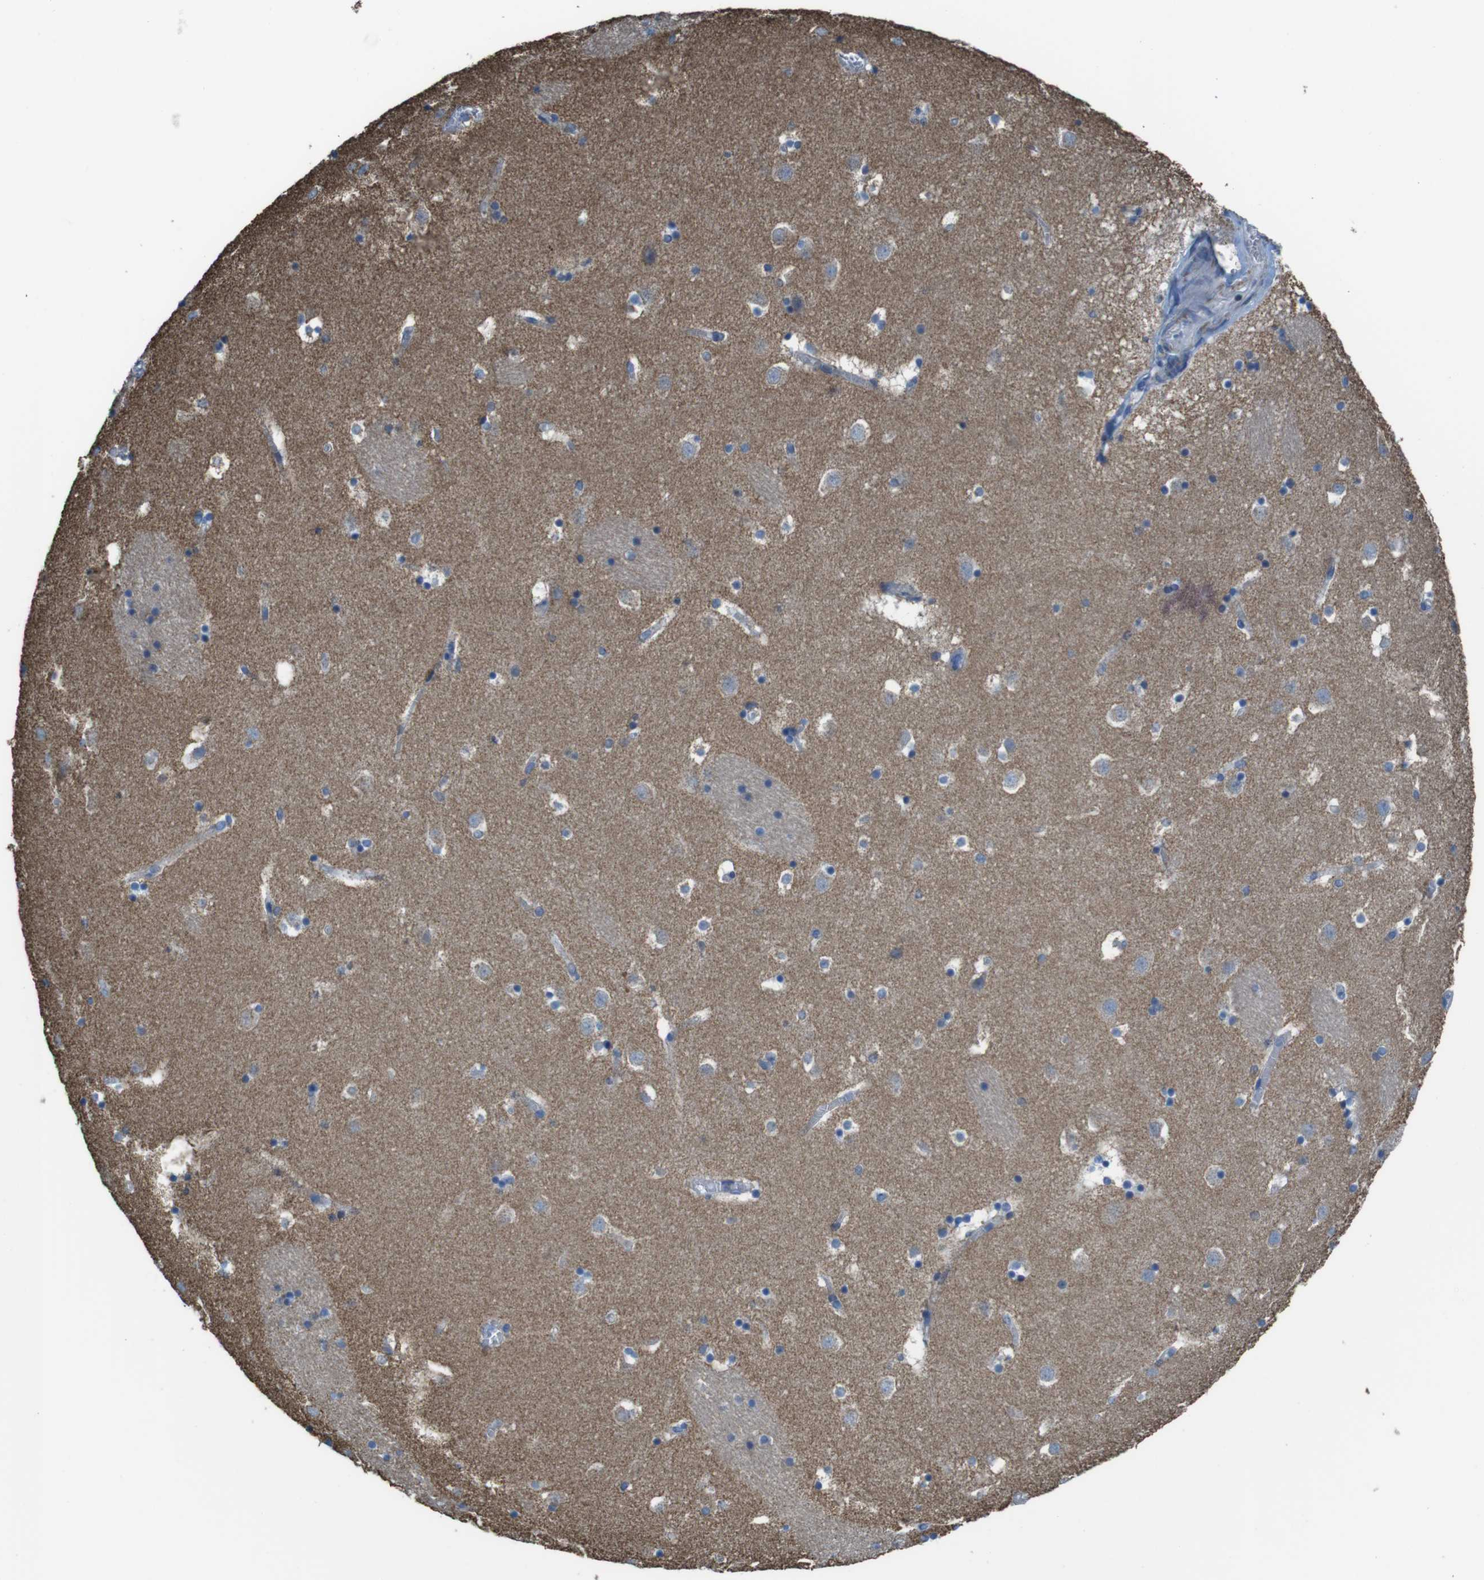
{"staining": {"intensity": "moderate", "quantity": "<25%", "location": "cytoplasmic/membranous"}, "tissue": "caudate", "cell_type": "Glial cells", "image_type": "normal", "snomed": [{"axis": "morphology", "description": "Normal tissue, NOS"}, {"axis": "topography", "description": "Lateral ventricle wall"}], "caption": "The photomicrograph displays staining of unremarkable caudate, revealing moderate cytoplasmic/membranous protein staining (brown color) within glial cells.", "gene": "GRIK1", "patient": {"sex": "male", "age": 45}}